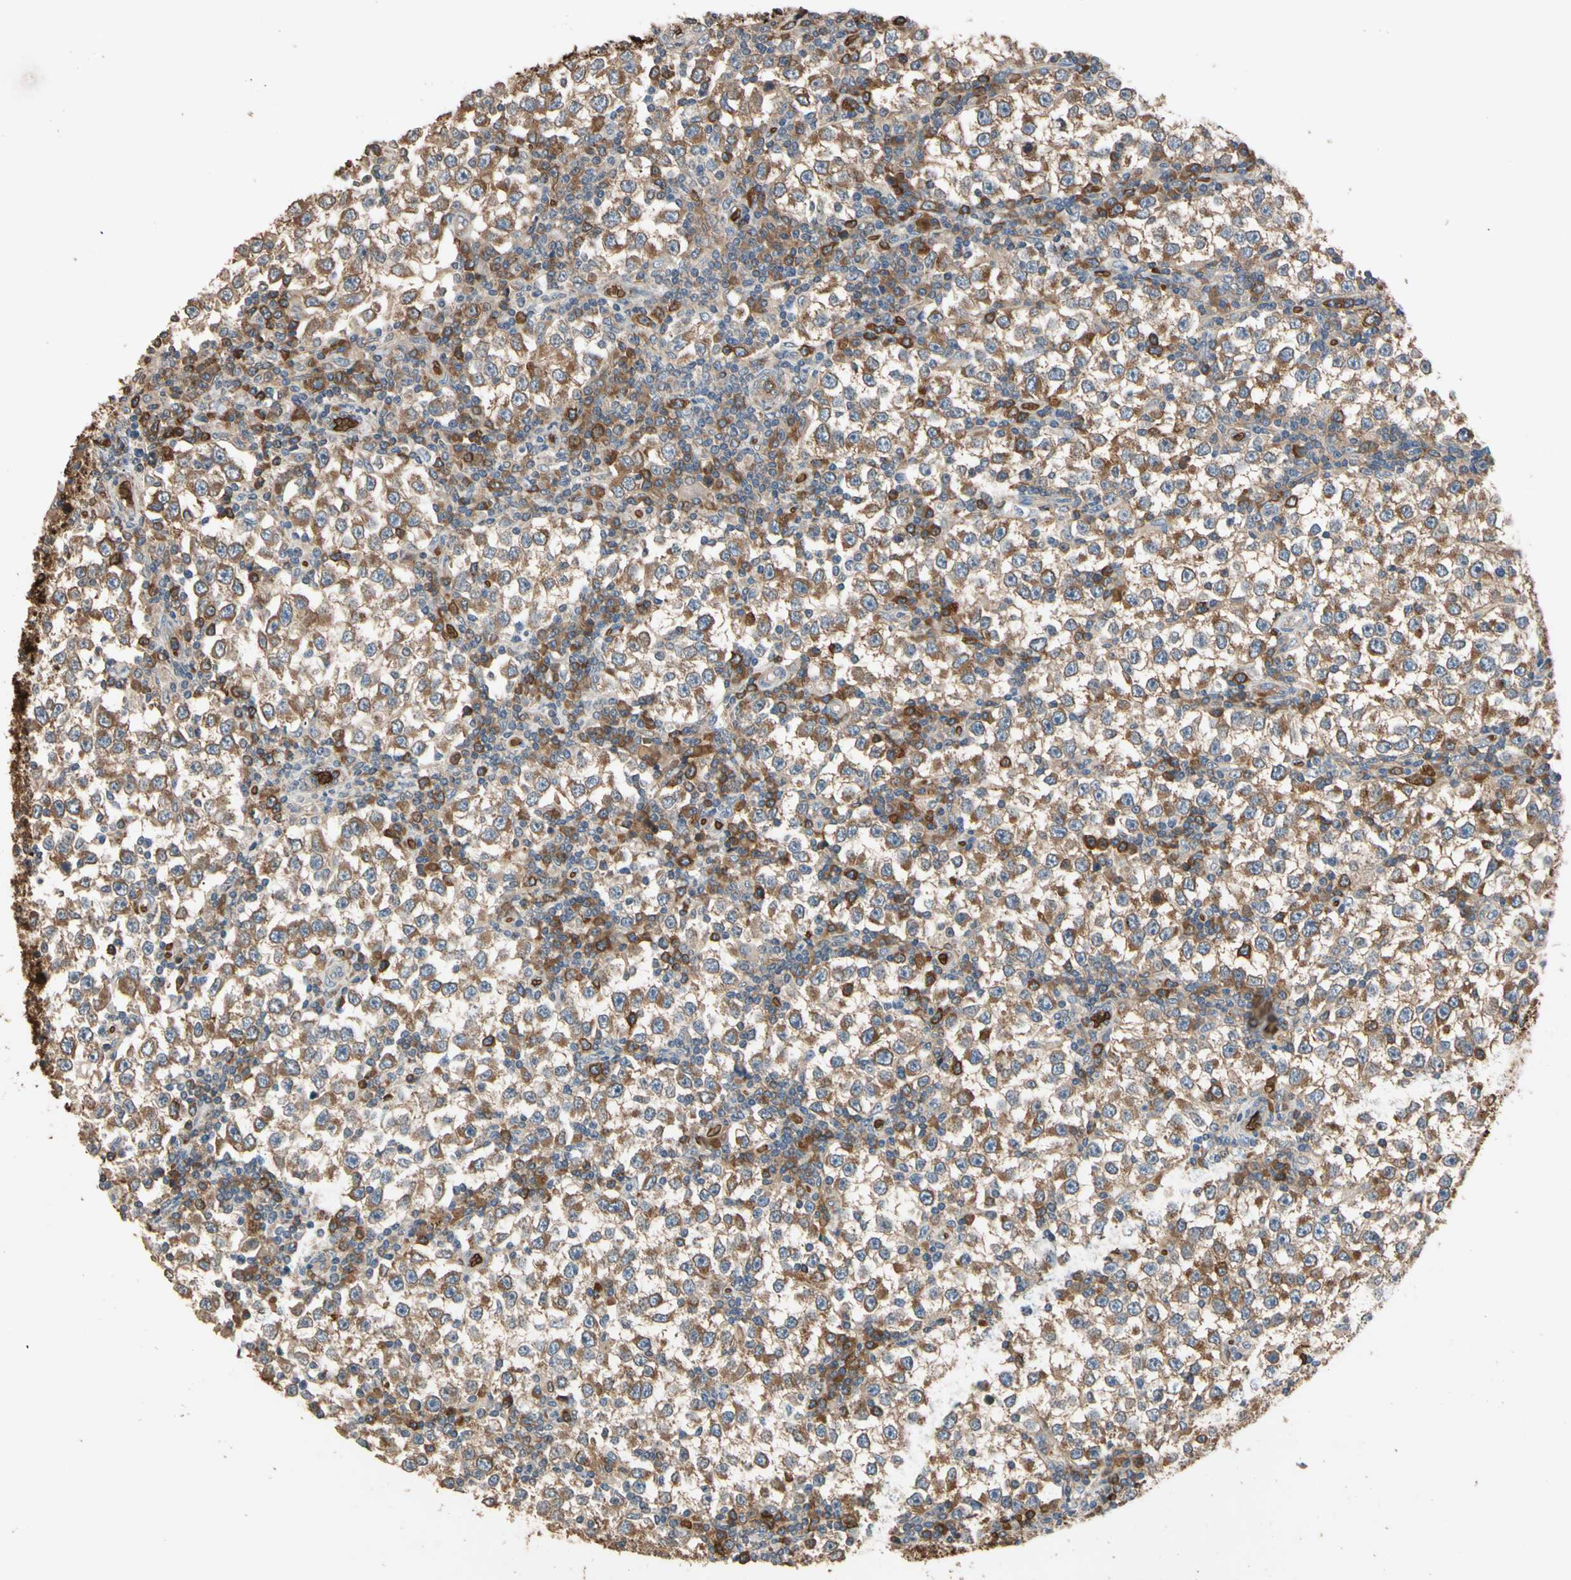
{"staining": {"intensity": "moderate", "quantity": ">75%", "location": "cytoplasmic/membranous"}, "tissue": "testis cancer", "cell_type": "Tumor cells", "image_type": "cancer", "snomed": [{"axis": "morphology", "description": "Seminoma, NOS"}, {"axis": "topography", "description": "Testis"}], "caption": "IHC photomicrograph of neoplastic tissue: seminoma (testis) stained using immunohistochemistry reveals medium levels of moderate protein expression localized specifically in the cytoplasmic/membranous of tumor cells, appearing as a cytoplasmic/membranous brown color.", "gene": "RIOK2", "patient": {"sex": "male", "age": 65}}